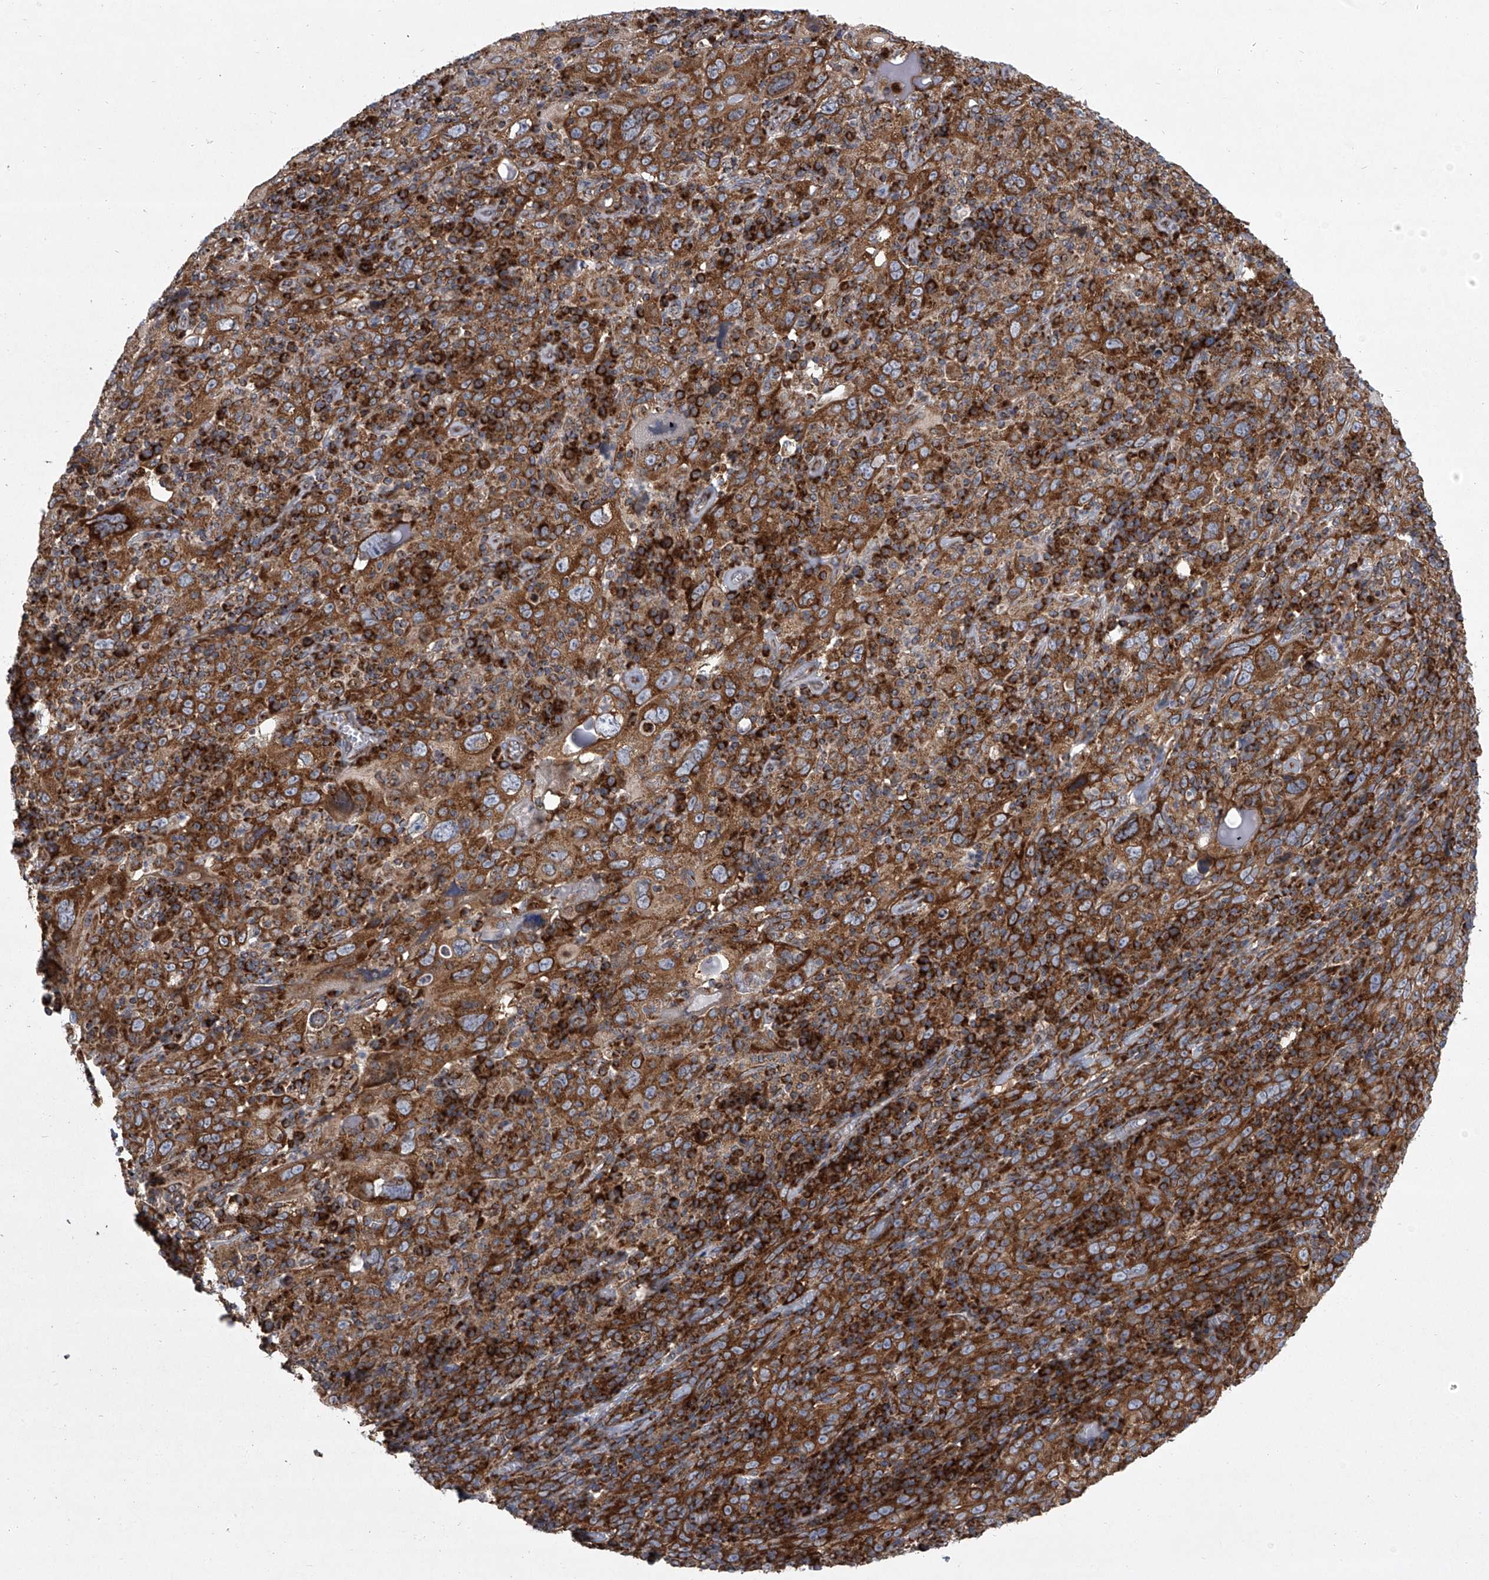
{"staining": {"intensity": "strong", "quantity": ">75%", "location": "cytoplasmic/membranous"}, "tissue": "cervical cancer", "cell_type": "Tumor cells", "image_type": "cancer", "snomed": [{"axis": "morphology", "description": "Squamous cell carcinoma, NOS"}, {"axis": "topography", "description": "Cervix"}], "caption": "Squamous cell carcinoma (cervical) stained with a protein marker displays strong staining in tumor cells.", "gene": "ZC3H15", "patient": {"sex": "female", "age": 46}}